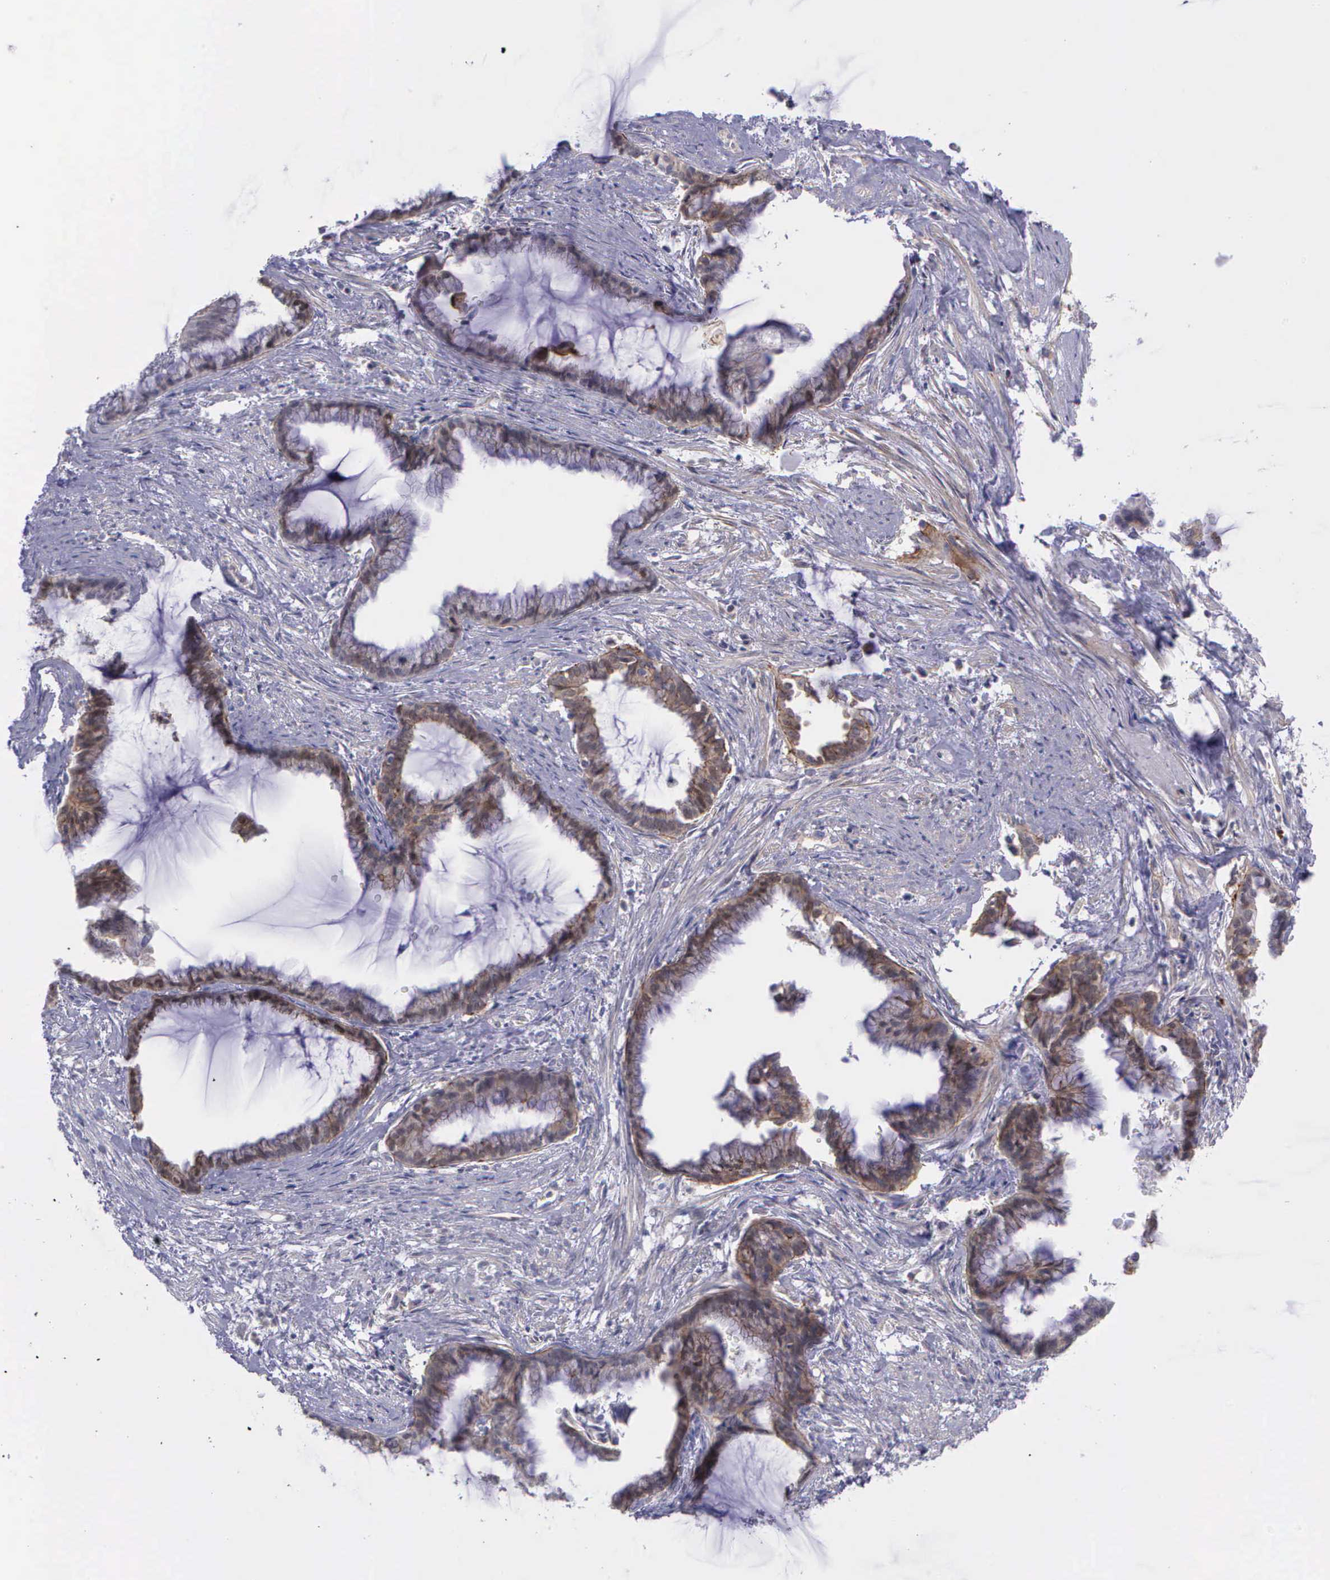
{"staining": {"intensity": "moderate", "quantity": ">75%", "location": "cytoplasmic/membranous,nuclear"}, "tissue": "endometrial cancer", "cell_type": "Tumor cells", "image_type": "cancer", "snomed": [{"axis": "morphology", "description": "Adenocarcinoma, NOS"}, {"axis": "topography", "description": "Endometrium"}], "caption": "Human adenocarcinoma (endometrial) stained for a protein (brown) exhibits moderate cytoplasmic/membranous and nuclear positive positivity in approximately >75% of tumor cells.", "gene": "MICAL3", "patient": {"sex": "female", "age": 86}}